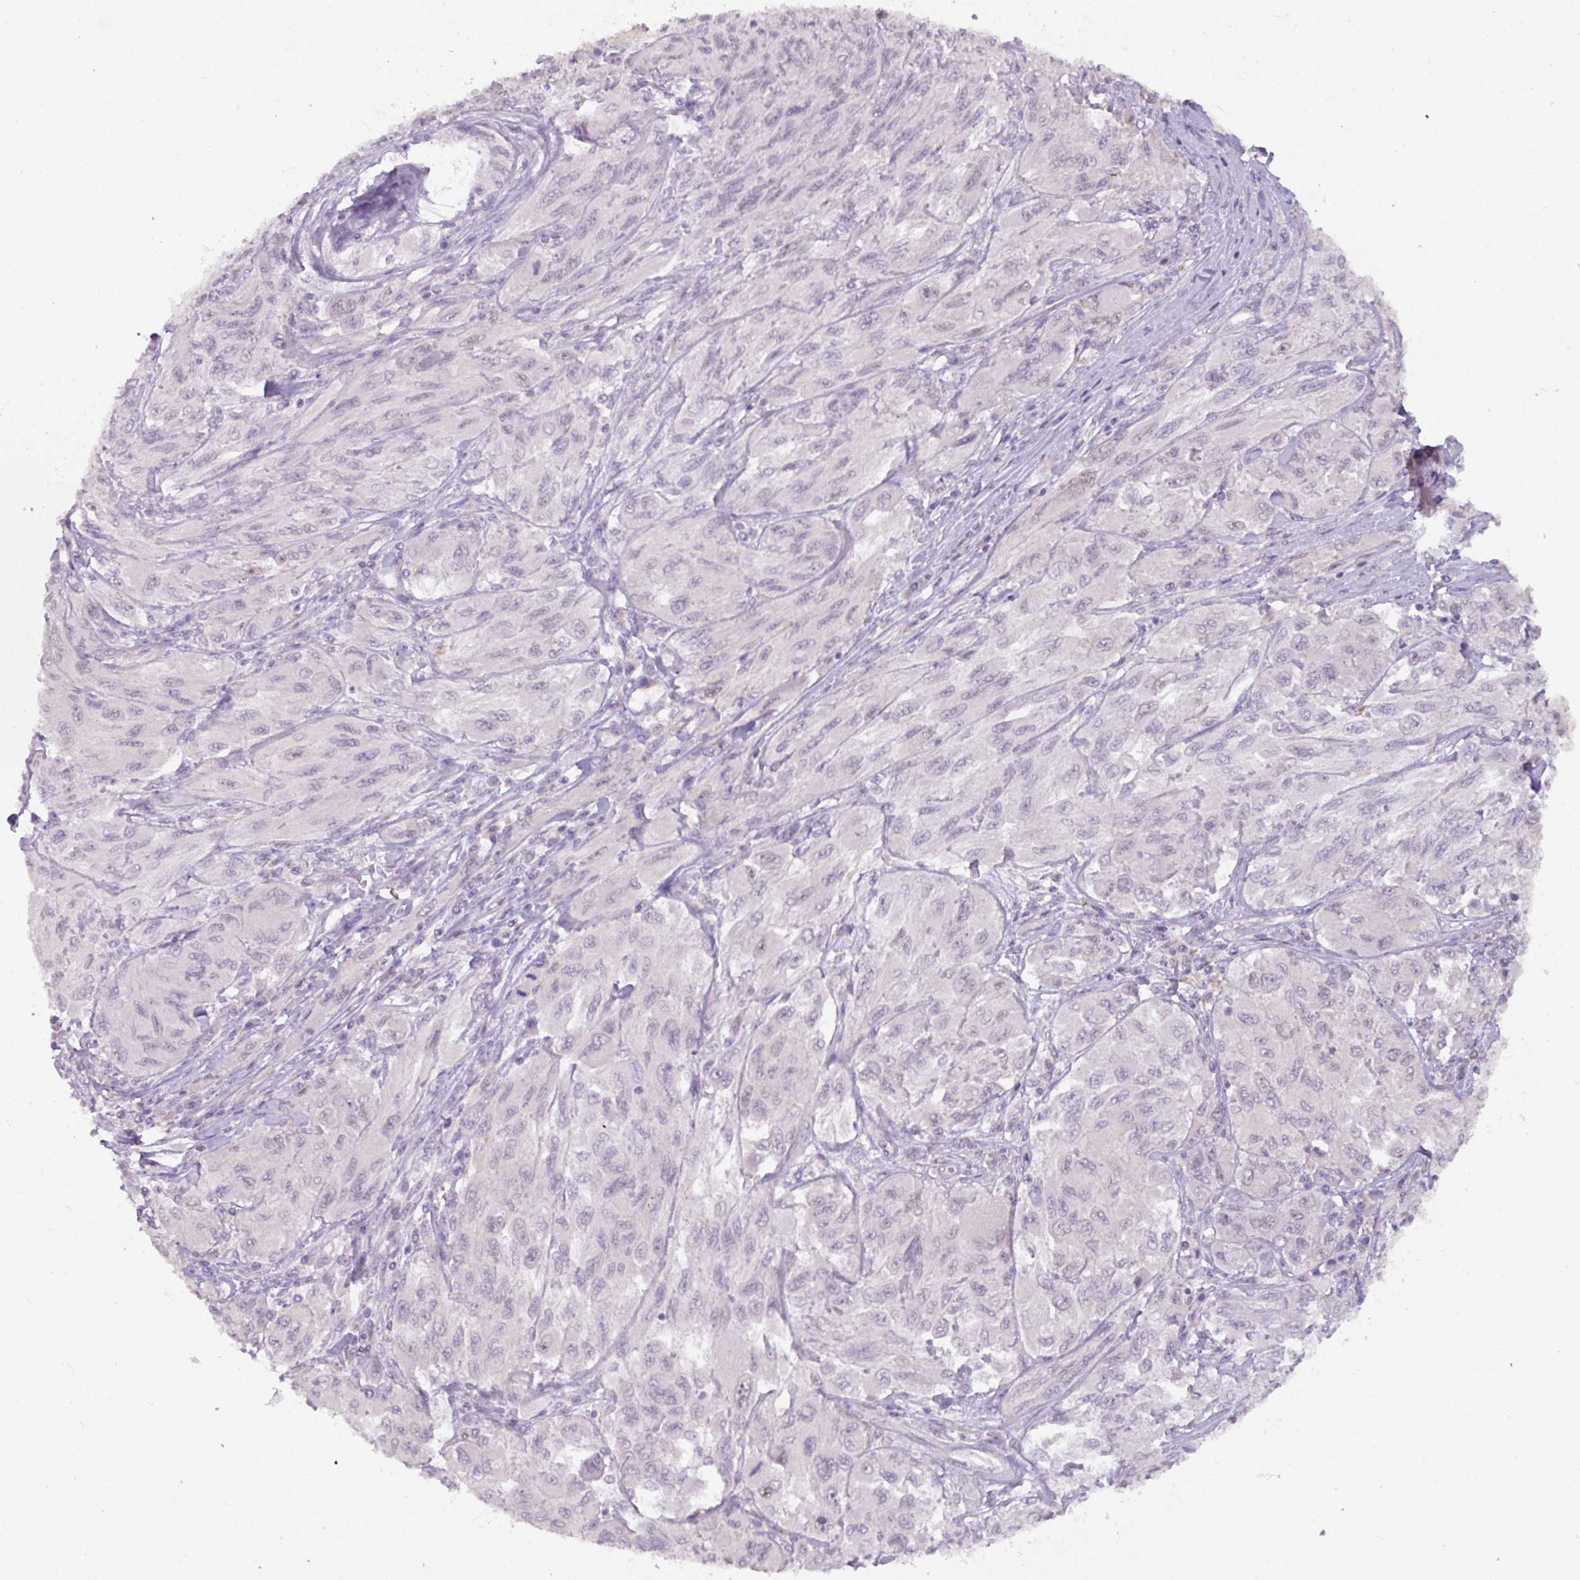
{"staining": {"intensity": "negative", "quantity": "none", "location": "none"}, "tissue": "melanoma", "cell_type": "Tumor cells", "image_type": "cancer", "snomed": [{"axis": "morphology", "description": "Malignant melanoma, NOS"}, {"axis": "topography", "description": "Skin"}], "caption": "Melanoma stained for a protein using immunohistochemistry (IHC) shows no positivity tumor cells.", "gene": "PNMA6A", "patient": {"sex": "female", "age": 91}}